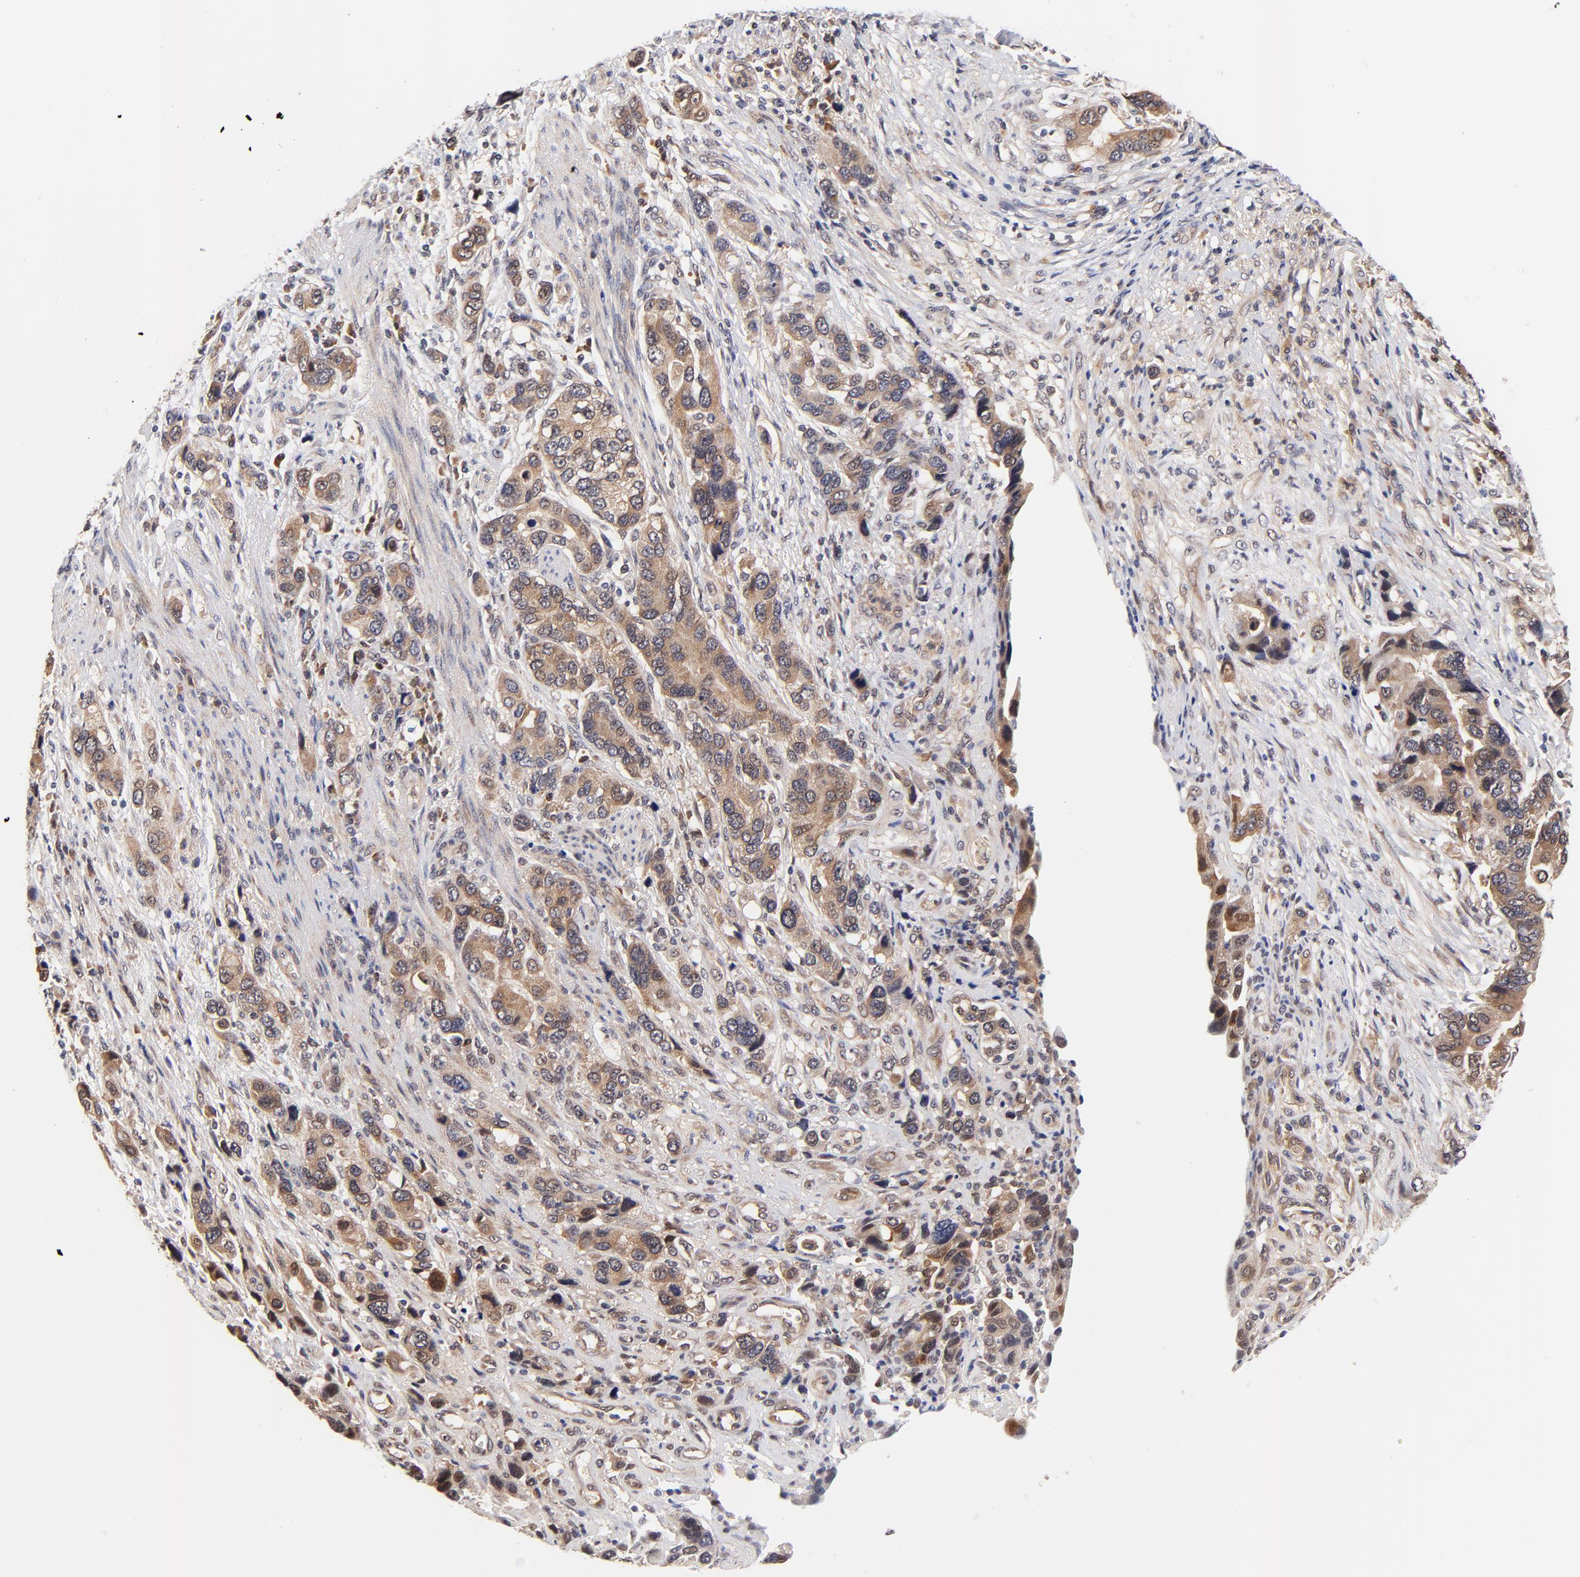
{"staining": {"intensity": "moderate", "quantity": ">75%", "location": "cytoplasmic/membranous"}, "tissue": "stomach cancer", "cell_type": "Tumor cells", "image_type": "cancer", "snomed": [{"axis": "morphology", "description": "Adenocarcinoma, NOS"}, {"axis": "topography", "description": "Stomach, lower"}], "caption": "Stomach adenocarcinoma was stained to show a protein in brown. There is medium levels of moderate cytoplasmic/membranous expression in approximately >75% of tumor cells.", "gene": "TXNL1", "patient": {"sex": "female", "age": 93}}